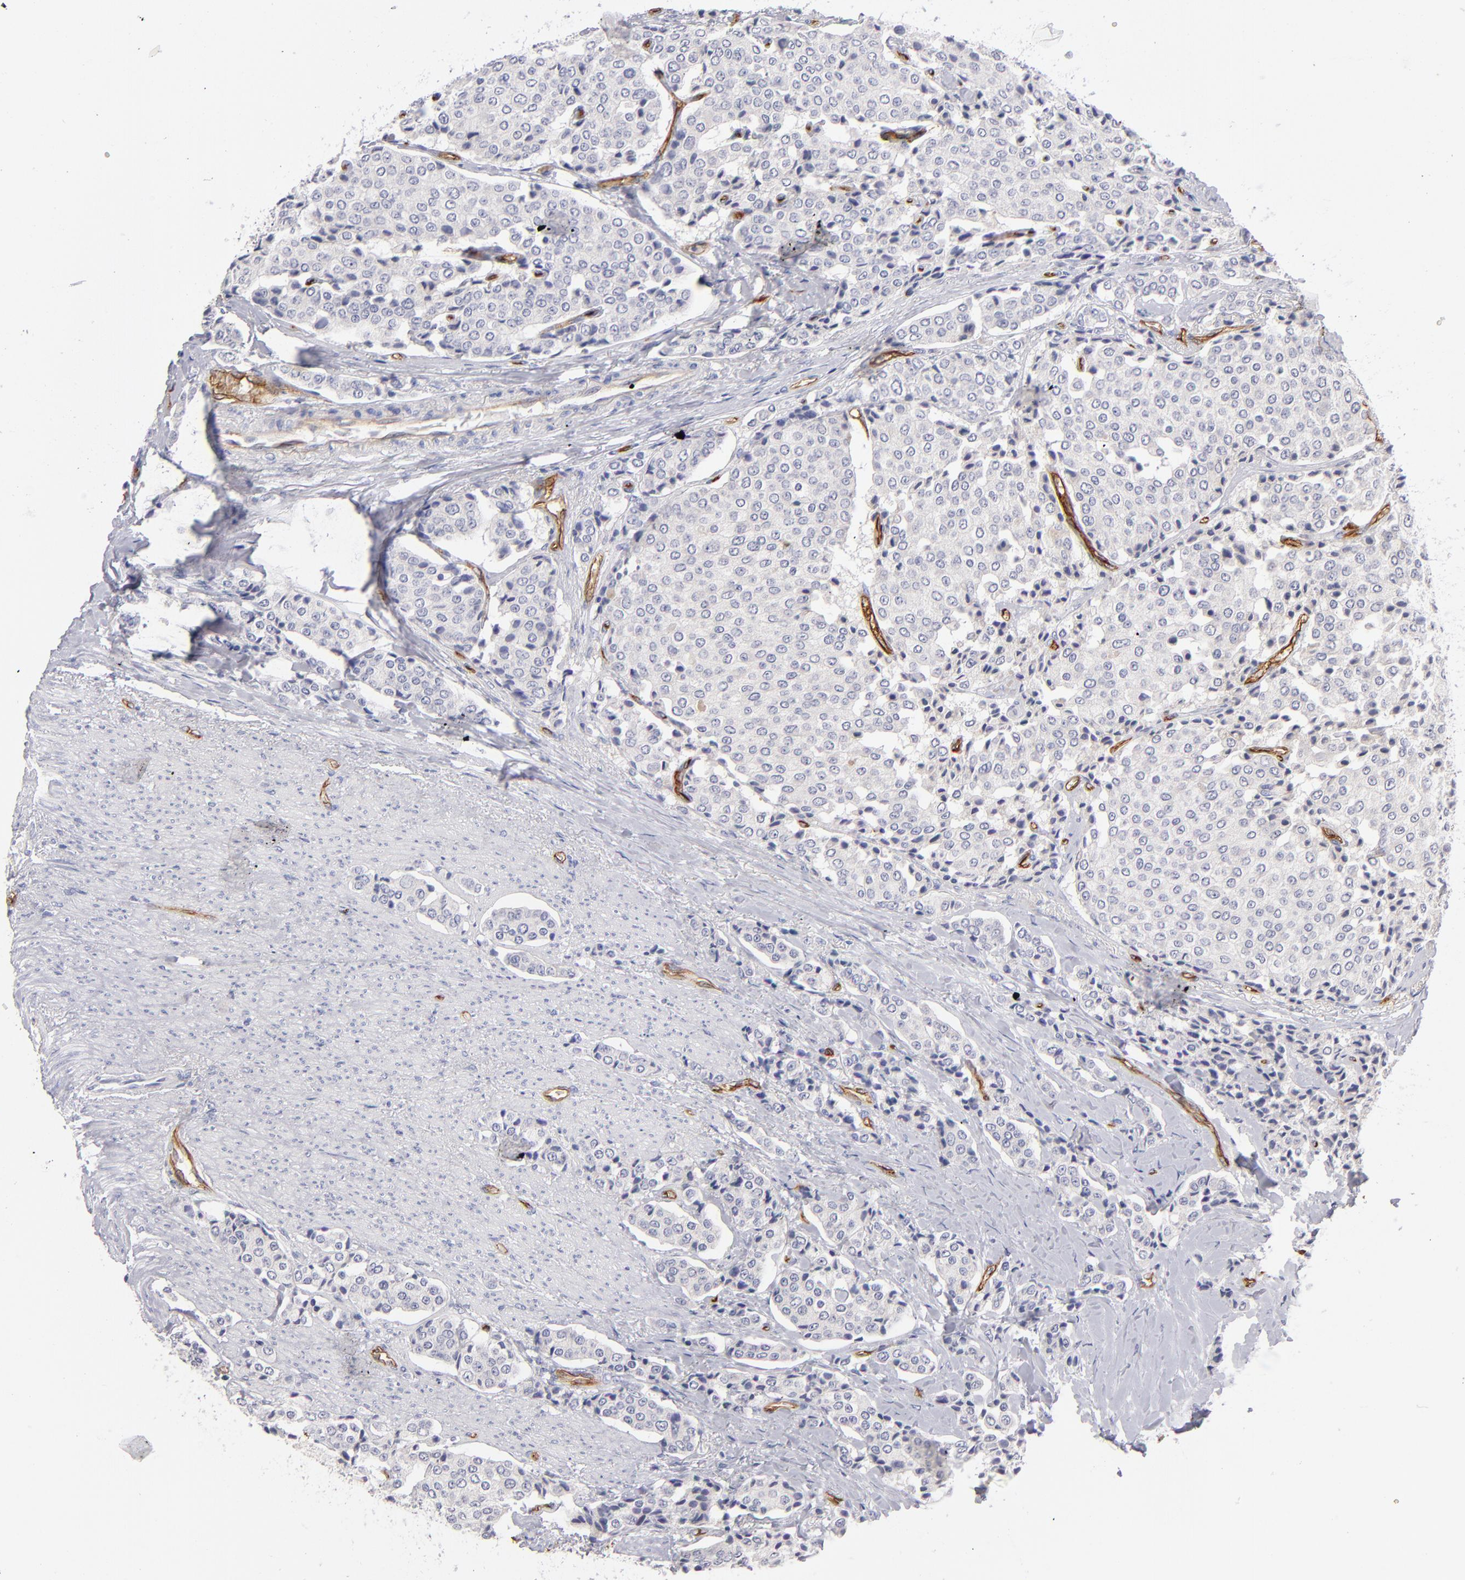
{"staining": {"intensity": "negative", "quantity": "none", "location": "none"}, "tissue": "carcinoid", "cell_type": "Tumor cells", "image_type": "cancer", "snomed": [{"axis": "morphology", "description": "Carcinoid, malignant, NOS"}, {"axis": "topography", "description": "Colon"}], "caption": "Tumor cells are negative for brown protein staining in carcinoid (malignant).", "gene": "PLVAP", "patient": {"sex": "female", "age": 61}}